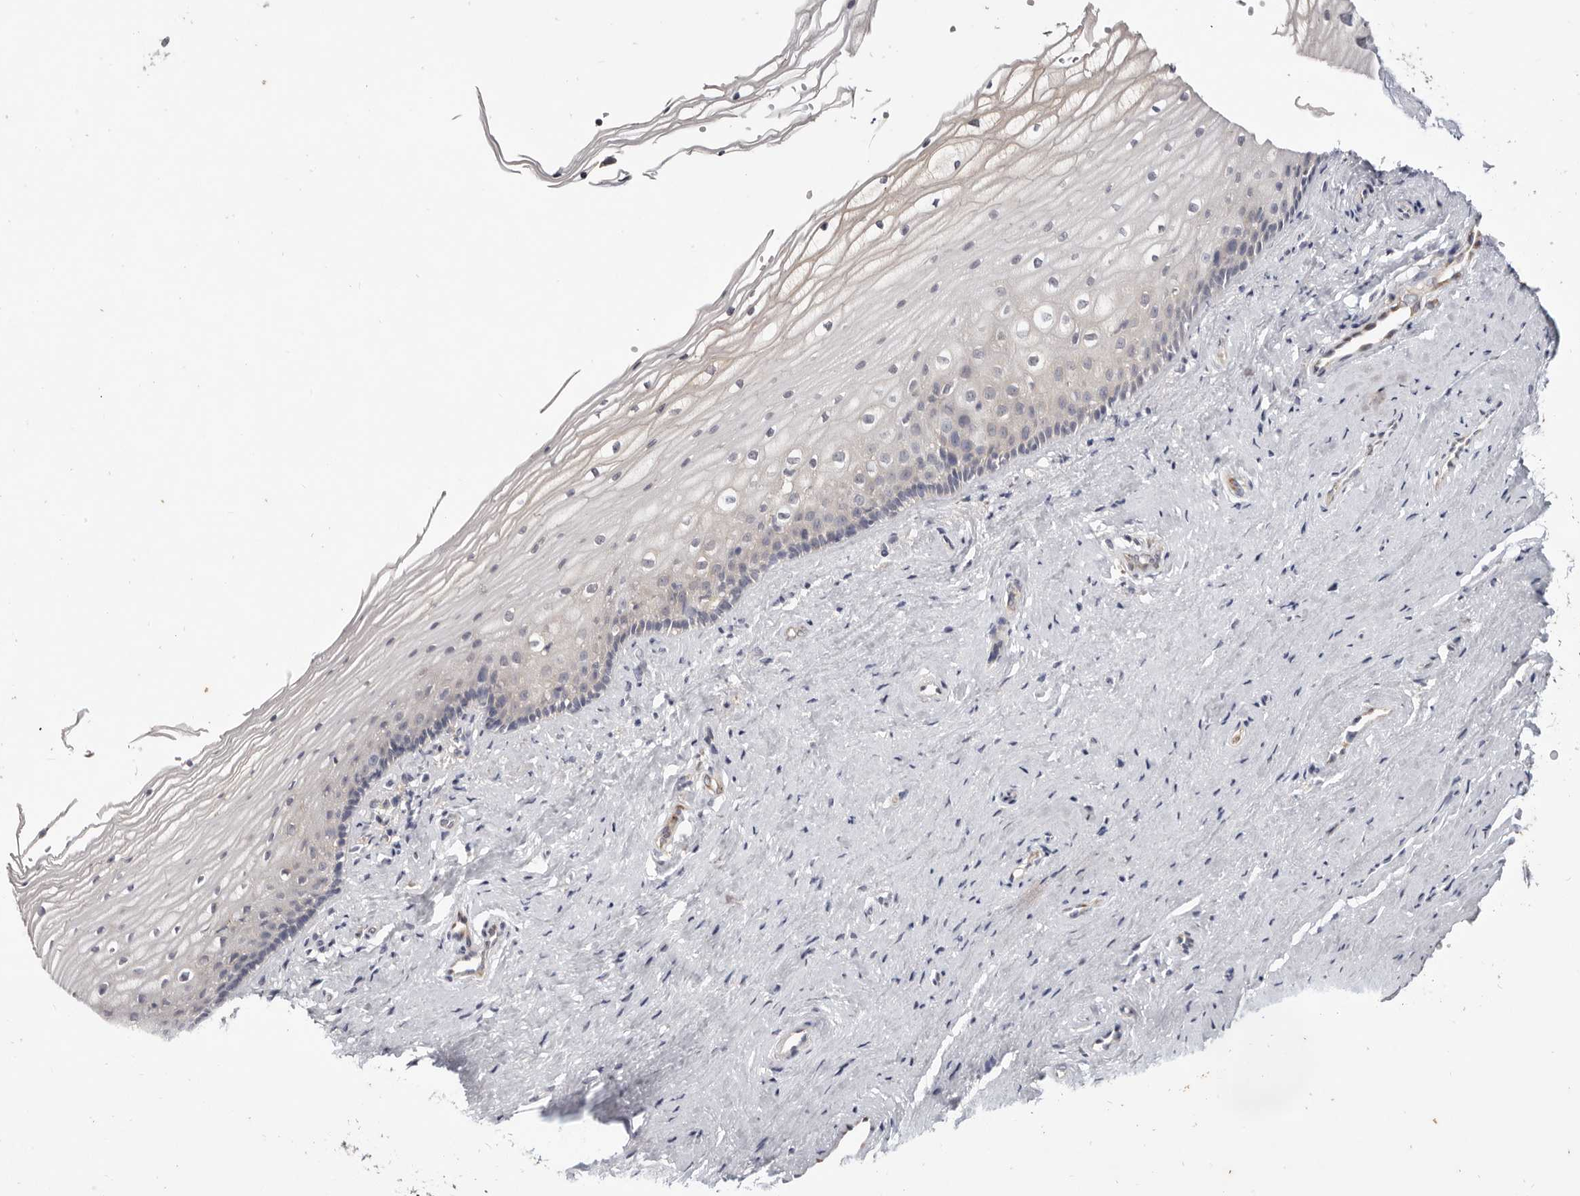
{"staining": {"intensity": "negative", "quantity": "none", "location": "none"}, "tissue": "vagina", "cell_type": "Squamous epithelial cells", "image_type": "normal", "snomed": [{"axis": "morphology", "description": "Normal tissue, NOS"}, {"axis": "topography", "description": "Vagina"}], "caption": "DAB immunohistochemical staining of benign vagina exhibits no significant staining in squamous epithelial cells. Brightfield microscopy of IHC stained with DAB (brown) and hematoxylin (blue), captured at high magnification.", "gene": "WDR77", "patient": {"sex": "female", "age": 46}}